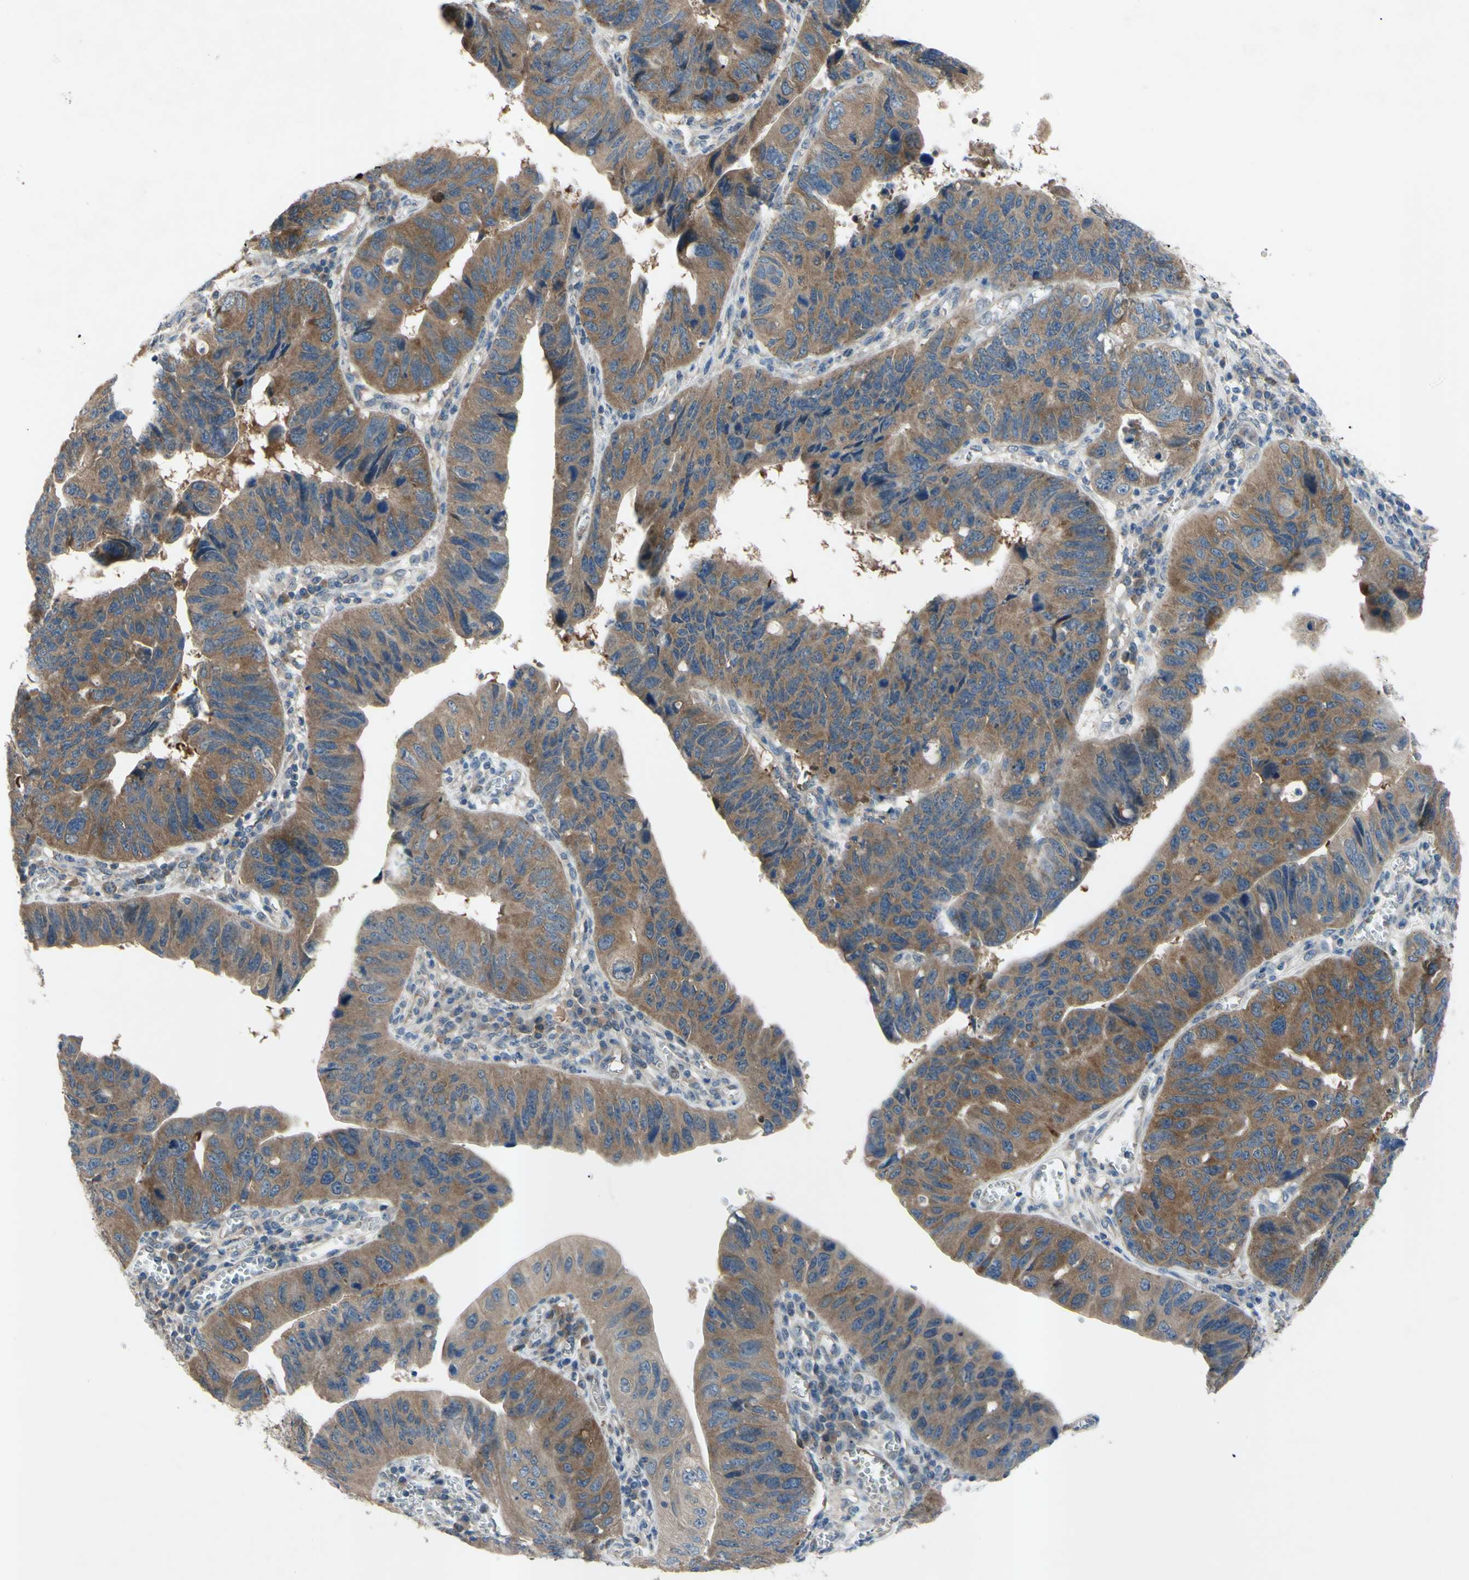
{"staining": {"intensity": "moderate", "quantity": ">75%", "location": "cytoplasmic/membranous"}, "tissue": "stomach cancer", "cell_type": "Tumor cells", "image_type": "cancer", "snomed": [{"axis": "morphology", "description": "Adenocarcinoma, NOS"}, {"axis": "topography", "description": "Stomach"}], "caption": "An immunohistochemistry histopathology image of neoplastic tissue is shown. Protein staining in brown labels moderate cytoplasmic/membranous positivity in adenocarcinoma (stomach) within tumor cells. Nuclei are stained in blue.", "gene": "HILPDA", "patient": {"sex": "male", "age": 59}}